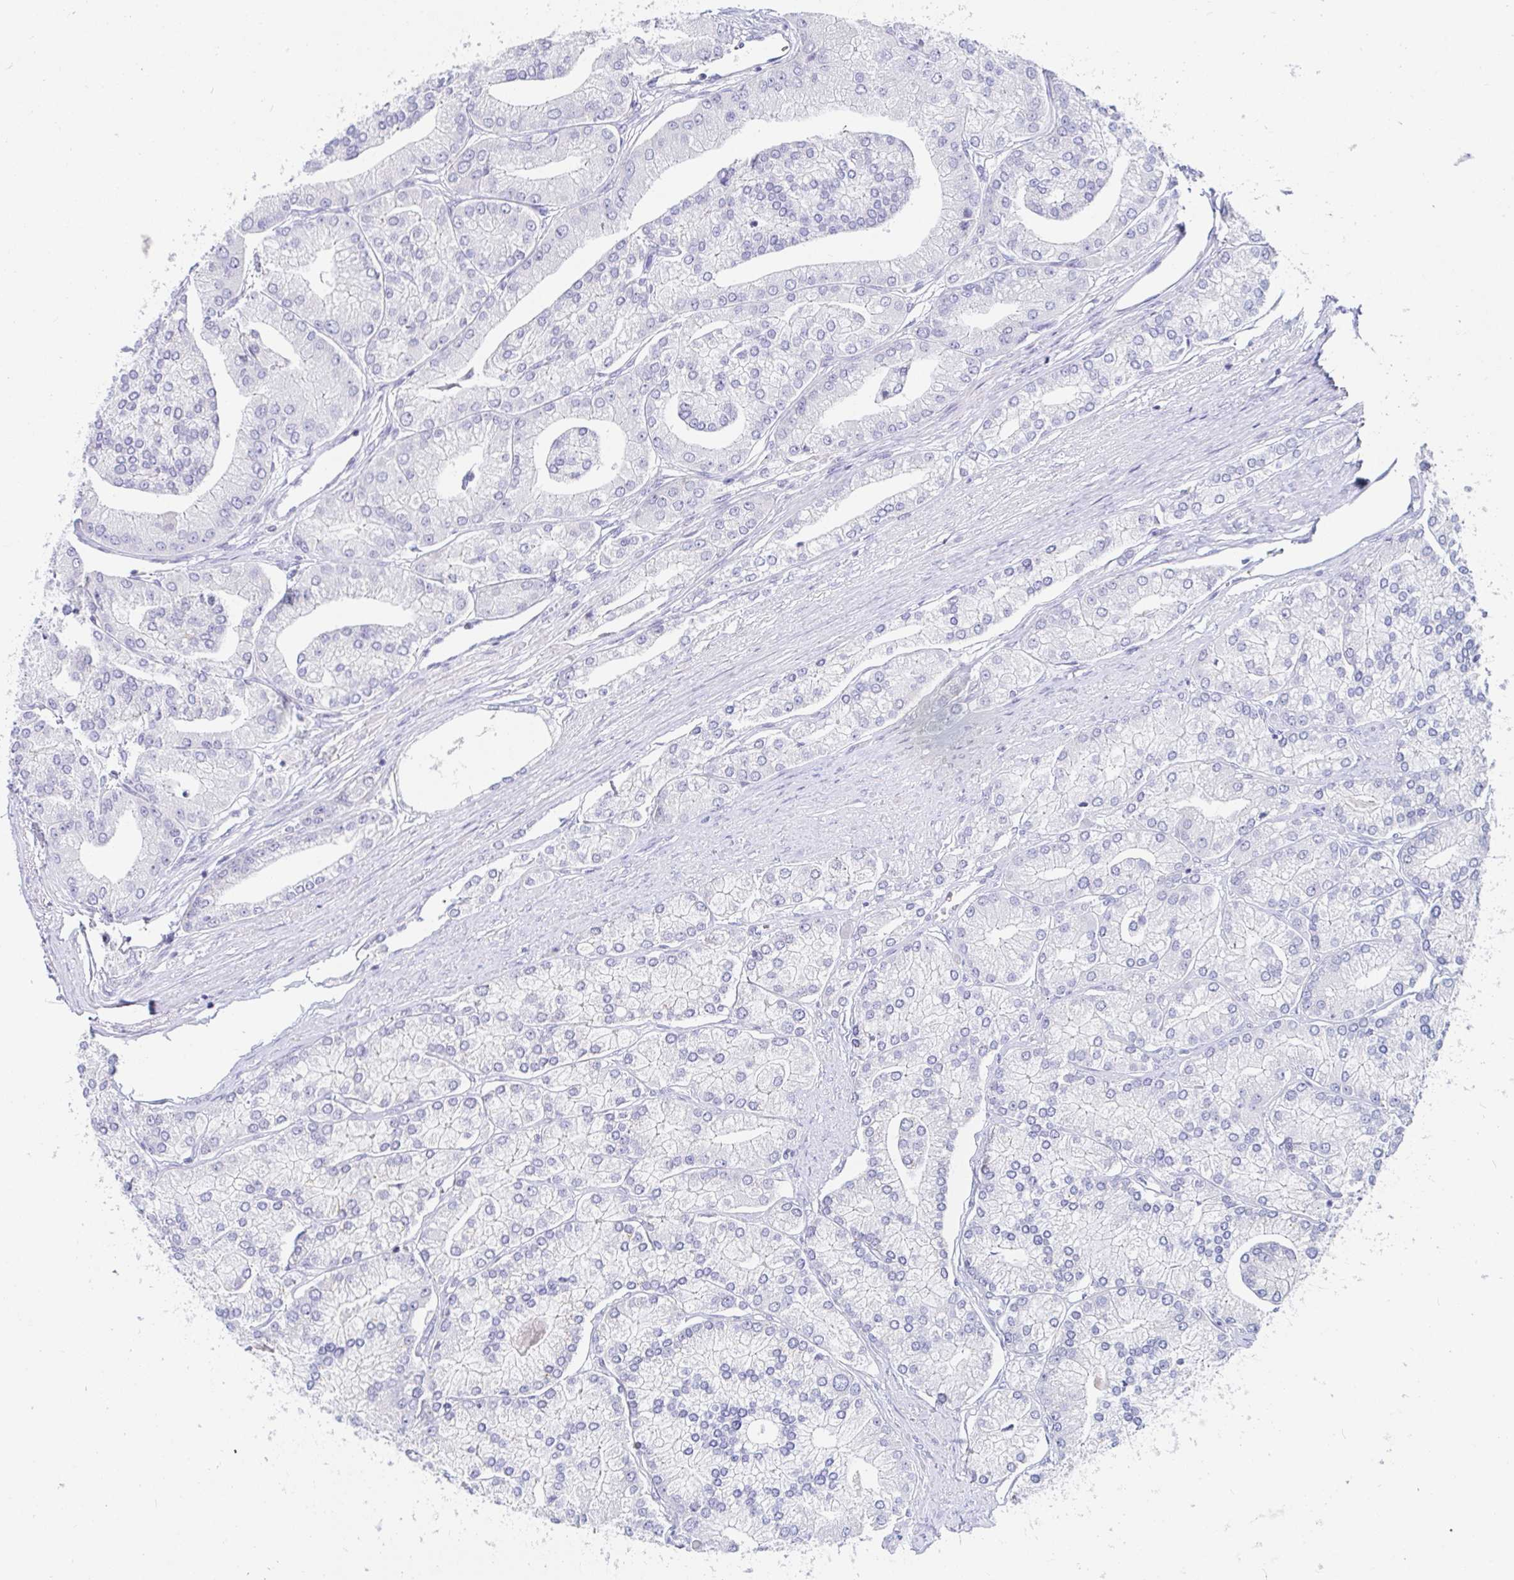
{"staining": {"intensity": "negative", "quantity": "none", "location": "none"}, "tissue": "prostate cancer", "cell_type": "Tumor cells", "image_type": "cancer", "snomed": [{"axis": "morphology", "description": "Adenocarcinoma, High grade"}, {"axis": "topography", "description": "Prostate"}], "caption": "Immunohistochemistry (IHC) micrograph of prostate cancer (adenocarcinoma (high-grade)) stained for a protein (brown), which displays no expression in tumor cells.", "gene": "OR10K1", "patient": {"sex": "male", "age": 61}}